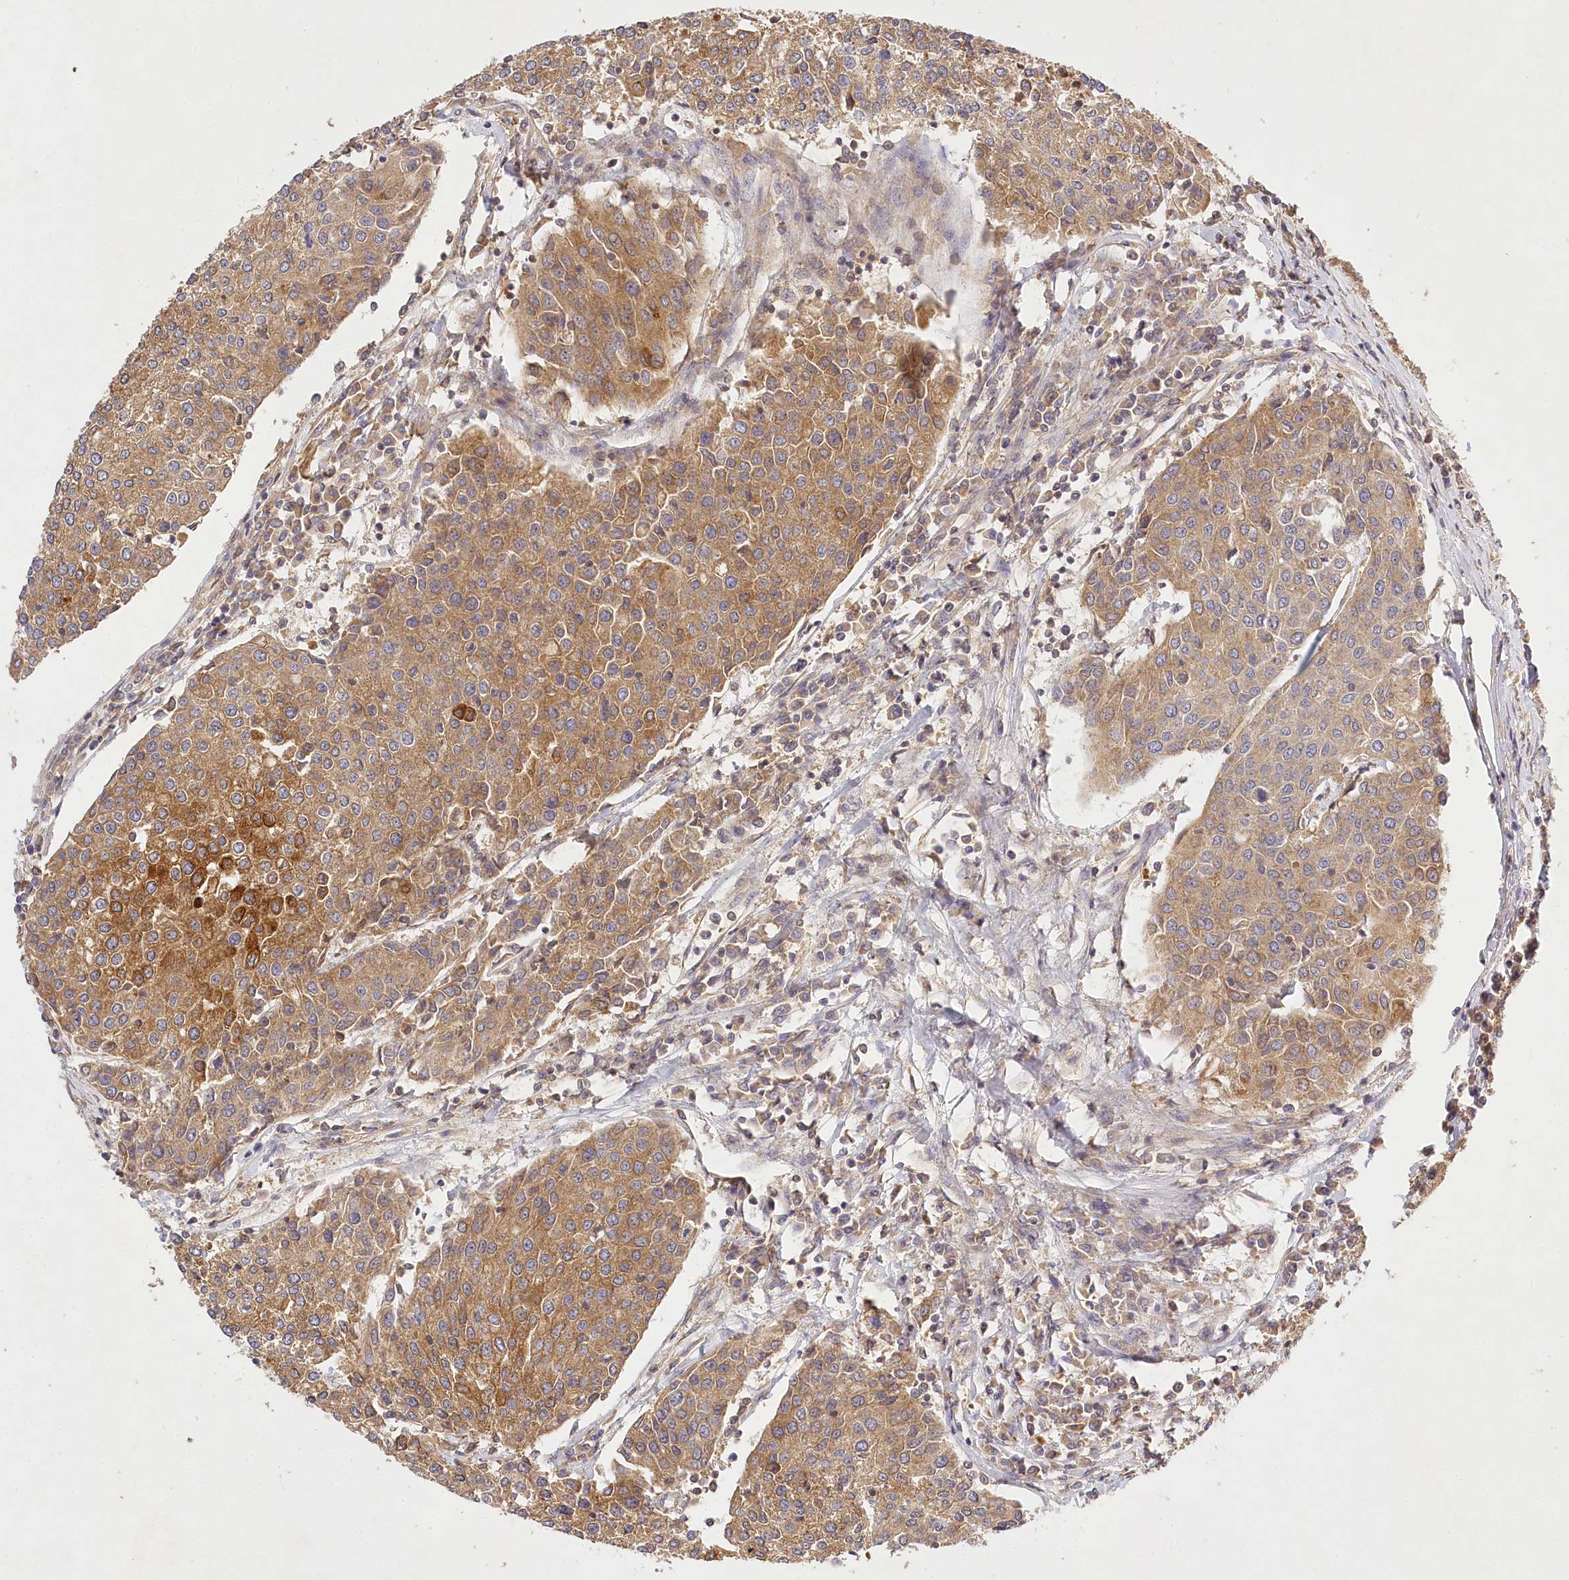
{"staining": {"intensity": "moderate", "quantity": ">75%", "location": "cytoplasmic/membranous"}, "tissue": "urothelial cancer", "cell_type": "Tumor cells", "image_type": "cancer", "snomed": [{"axis": "morphology", "description": "Urothelial carcinoma, High grade"}, {"axis": "topography", "description": "Urinary bladder"}], "caption": "The immunohistochemical stain highlights moderate cytoplasmic/membranous staining in tumor cells of high-grade urothelial carcinoma tissue.", "gene": "LSS", "patient": {"sex": "female", "age": 85}}